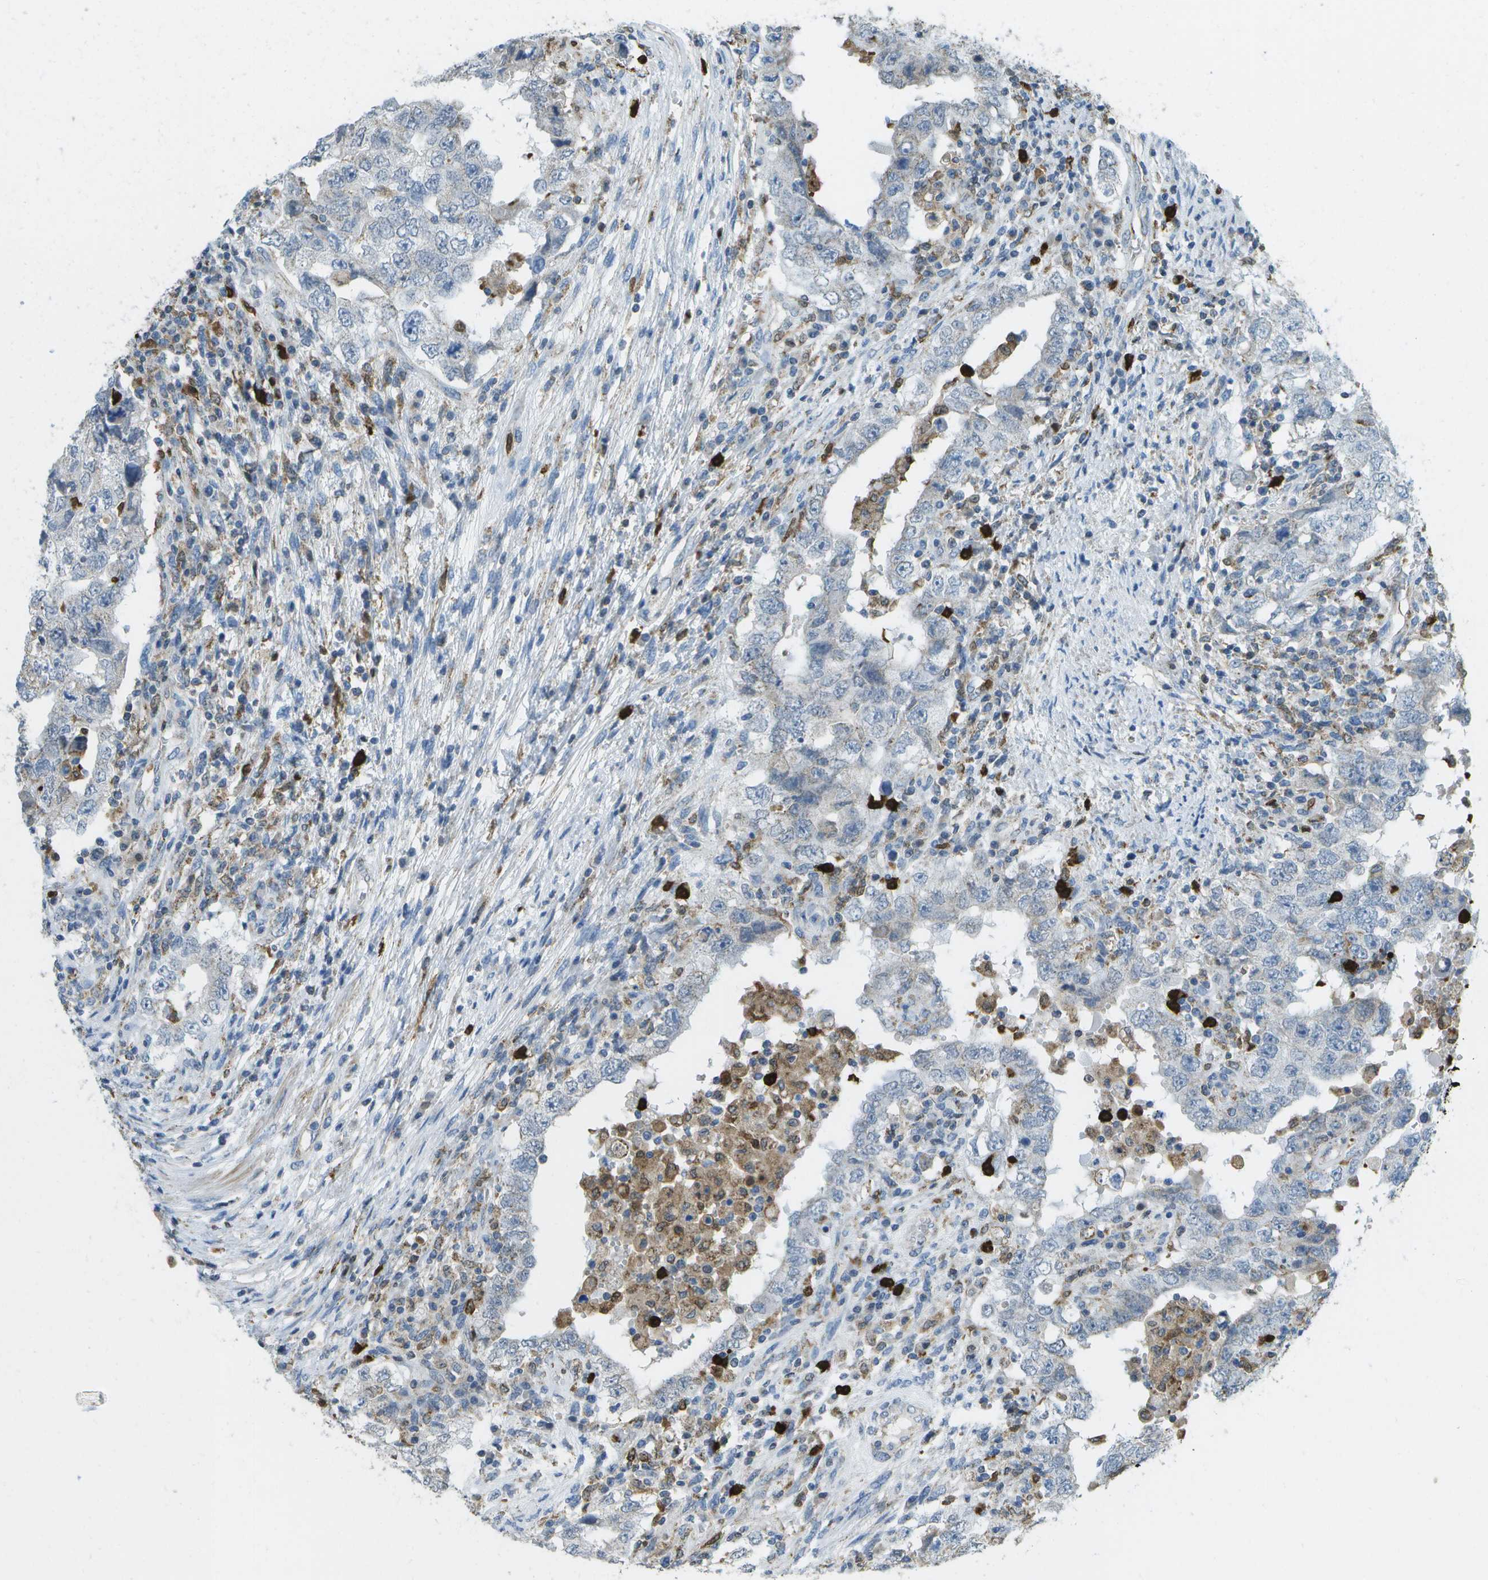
{"staining": {"intensity": "negative", "quantity": "none", "location": "none"}, "tissue": "testis cancer", "cell_type": "Tumor cells", "image_type": "cancer", "snomed": [{"axis": "morphology", "description": "Carcinoma, Embryonal, NOS"}, {"axis": "topography", "description": "Testis"}], "caption": "Image shows no protein positivity in tumor cells of embryonal carcinoma (testis) tissue. (DAB IHC visualized using brightfield microscopy, high magnification).", "gene": "CACHD1", "patient": {"sex": "male", "age": 26}}